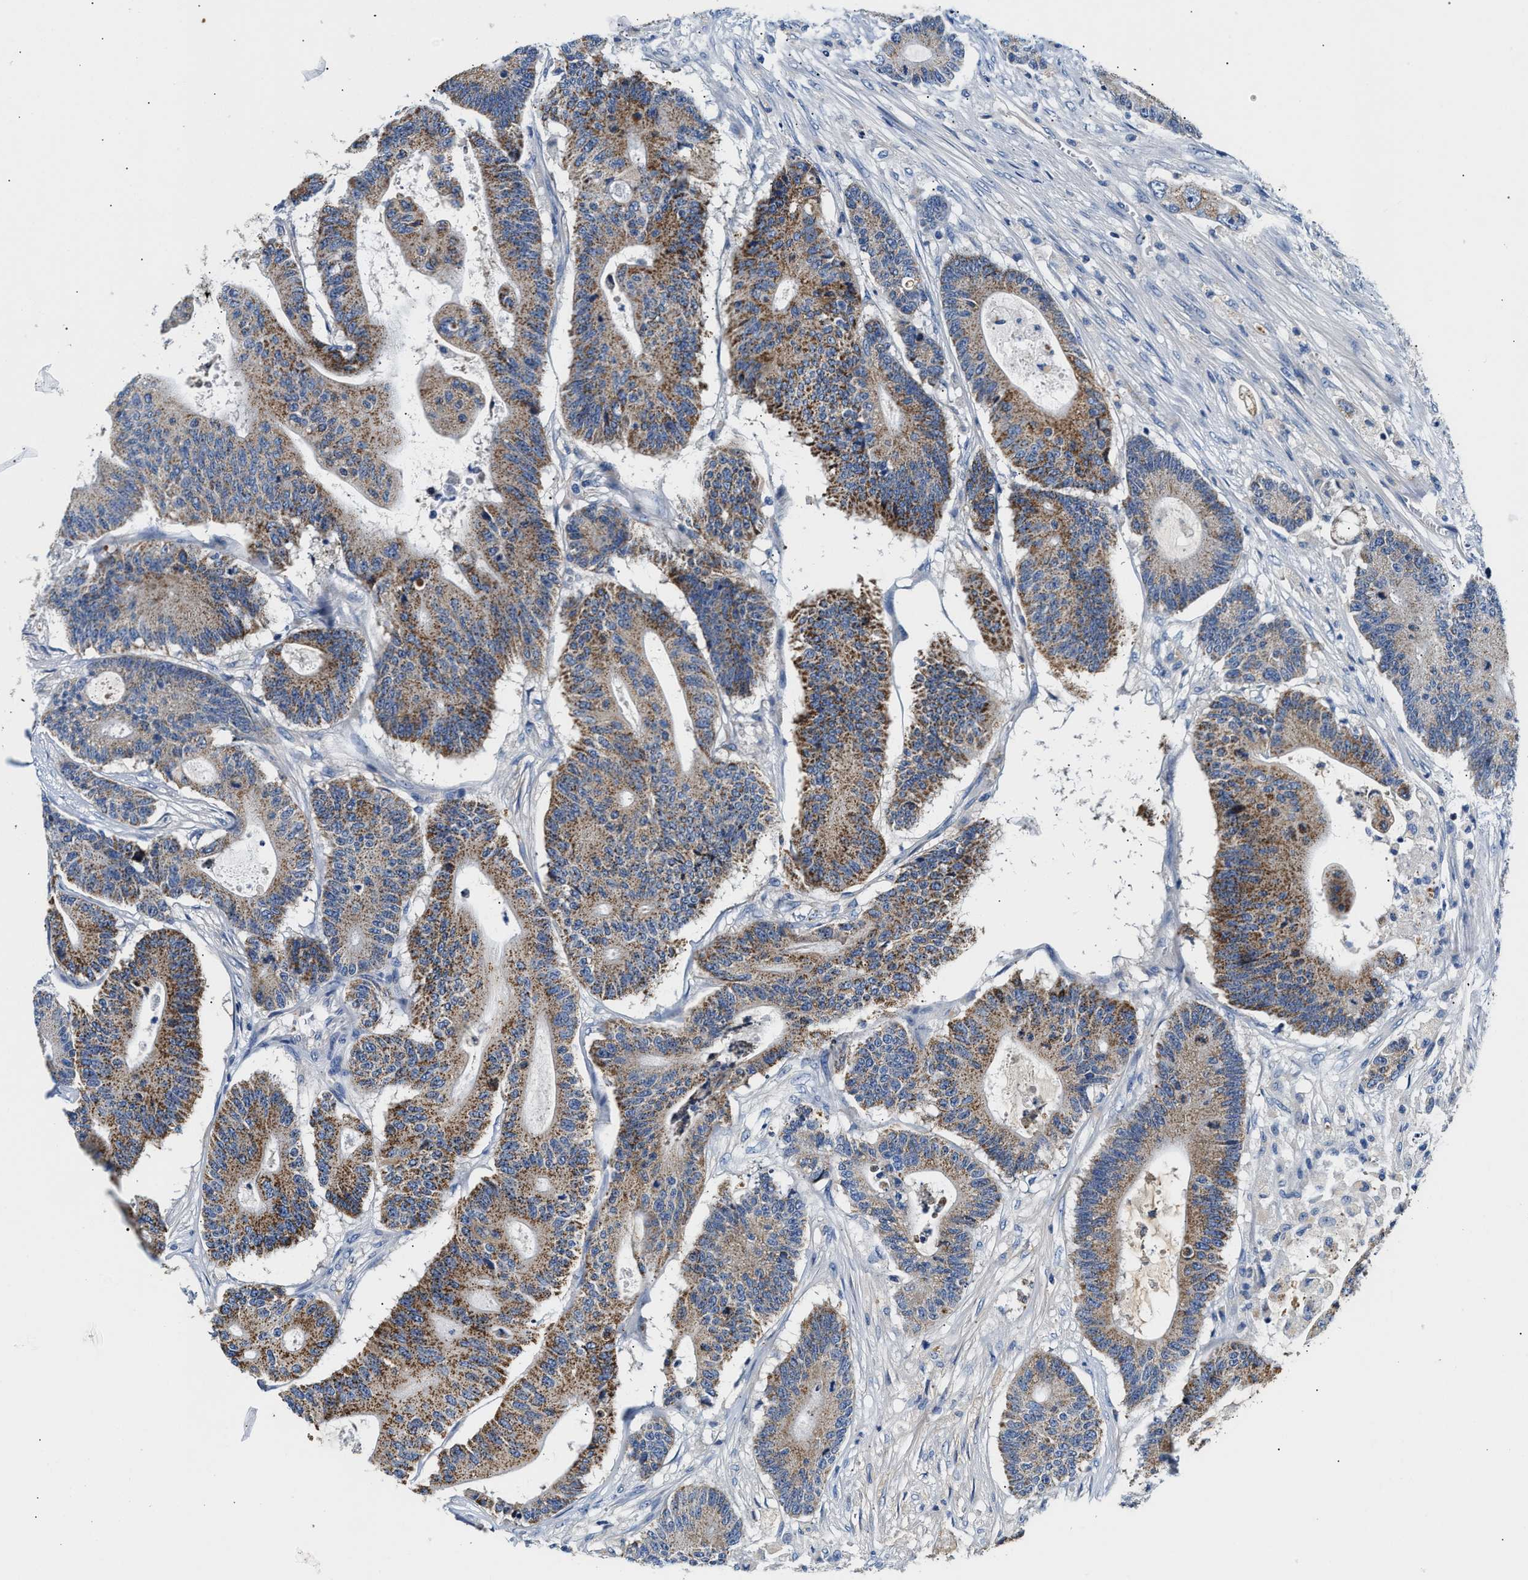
{"staining": {"intensity": "moderate", "quantity": ">75%", "location": "cytoplasmic/membranous"}, "tissue": "colorectal cancer", "cell_type": "Tumor cells", "image_type": "cancer", "snomed": [{"axis": "morphology", "description": "Adenocarcinoma, NOS"}, {"axis": "topography", "description": "Colon"}], "caption": "This is a micrograph of IHC staining of adenocarcinoma (colorectal), which shows moderate staining in the cytoplasmic/membranous of tumor cells.", "gene": "TUT7", "patient": {"sex": "female", "age": 84}}